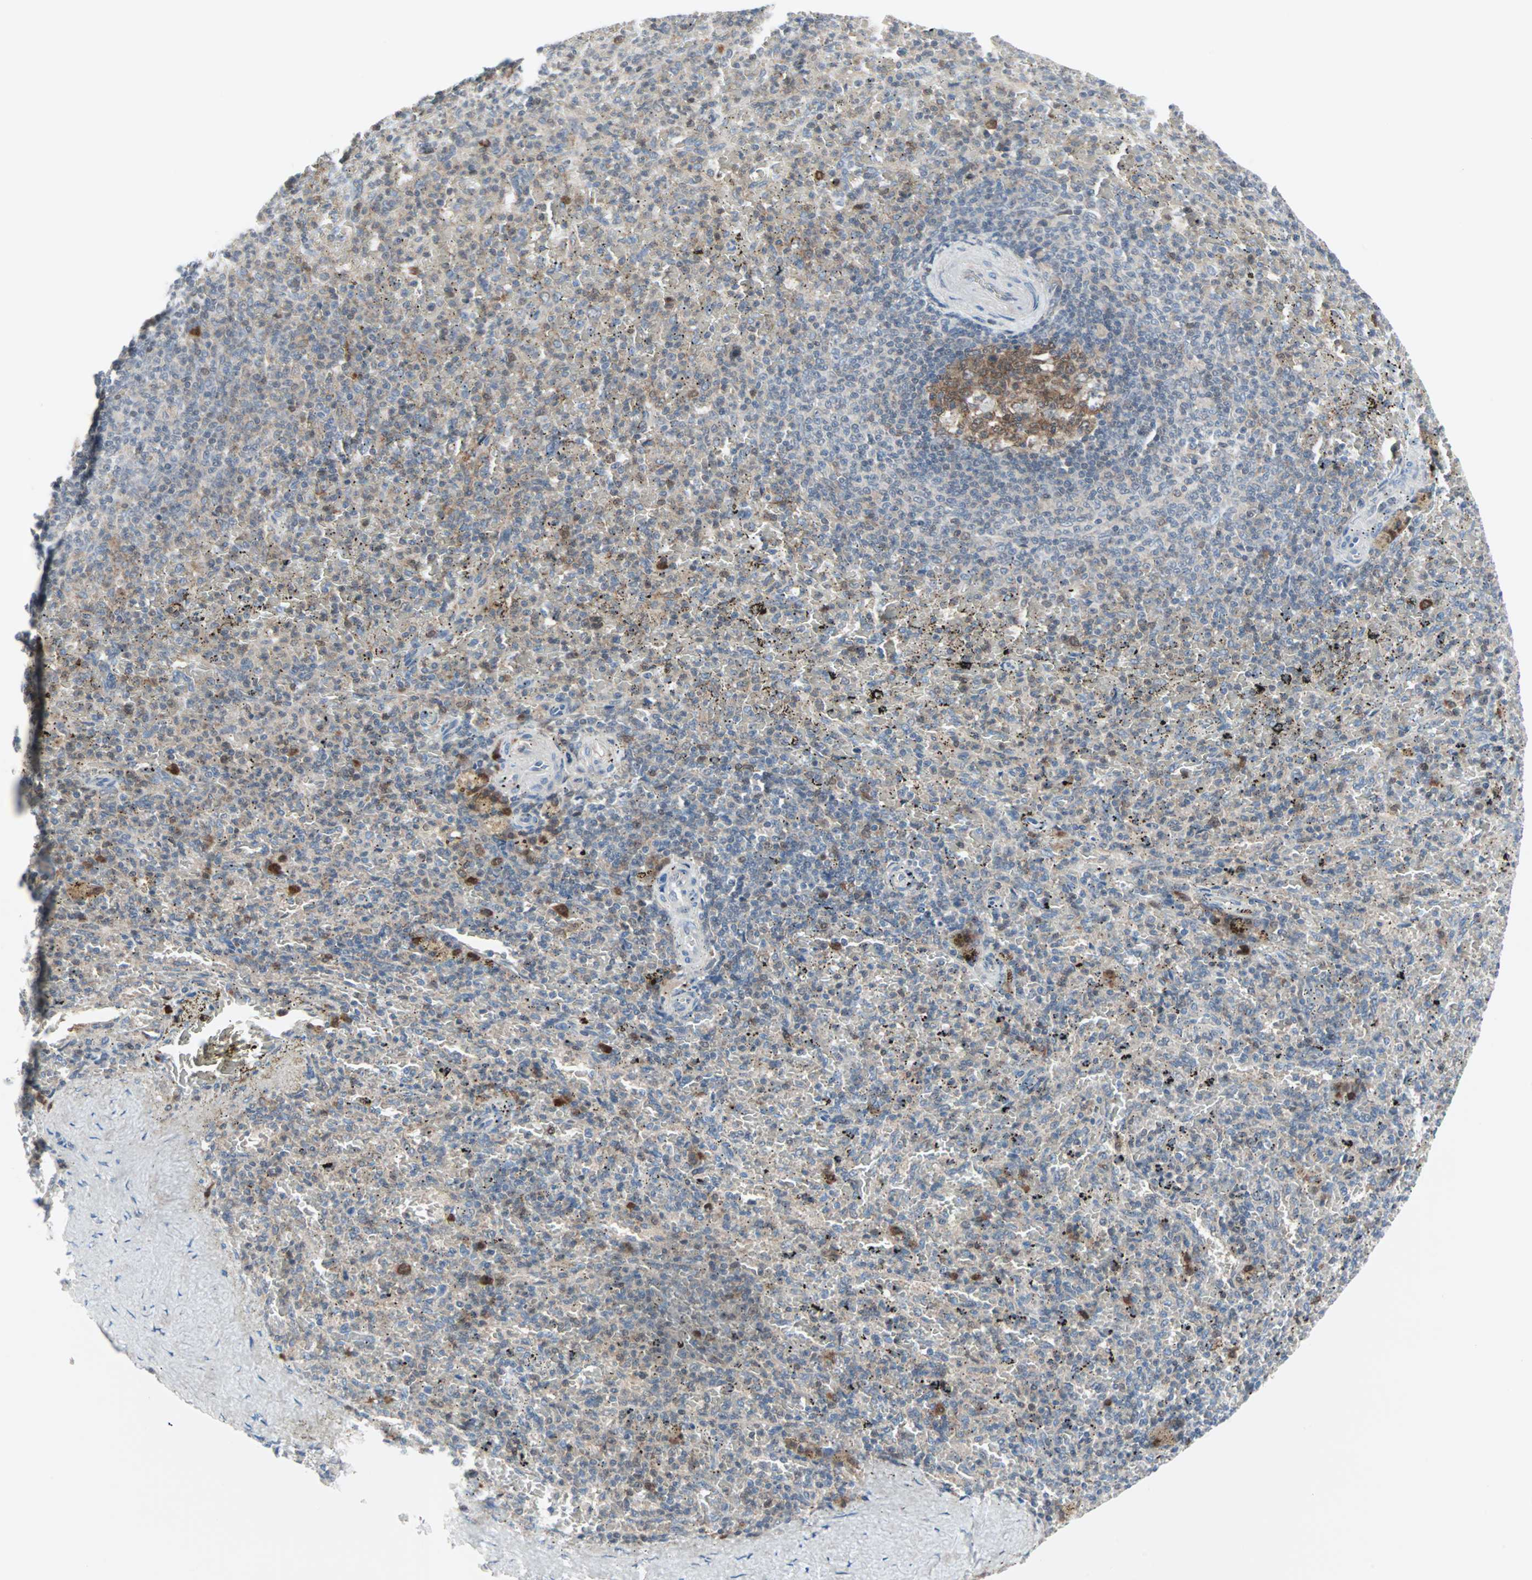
{"staining": {"intensity": "moderate", "quantity": "<25%", "location": "cytoplasmic/membranous"}, "tissue": "spleen", "cell_type": "Cells in red pulp", "image_type": "normal", "snomed": [{"axis": "morphology", "description": "Normal tissue, NOS"}, {"axis": "topography", "description": "Spleen"}], "caption": "Immunohistochemical staining of benign spleen reveals moderate cytoplasmic/membranous protein positivity in about <25% of cells in red pulp. (brown staining indicates protein expression, while blue staining denotes nuclei).", "gene": "CASP3", "patient": {"sex": "female", "age": 43}}